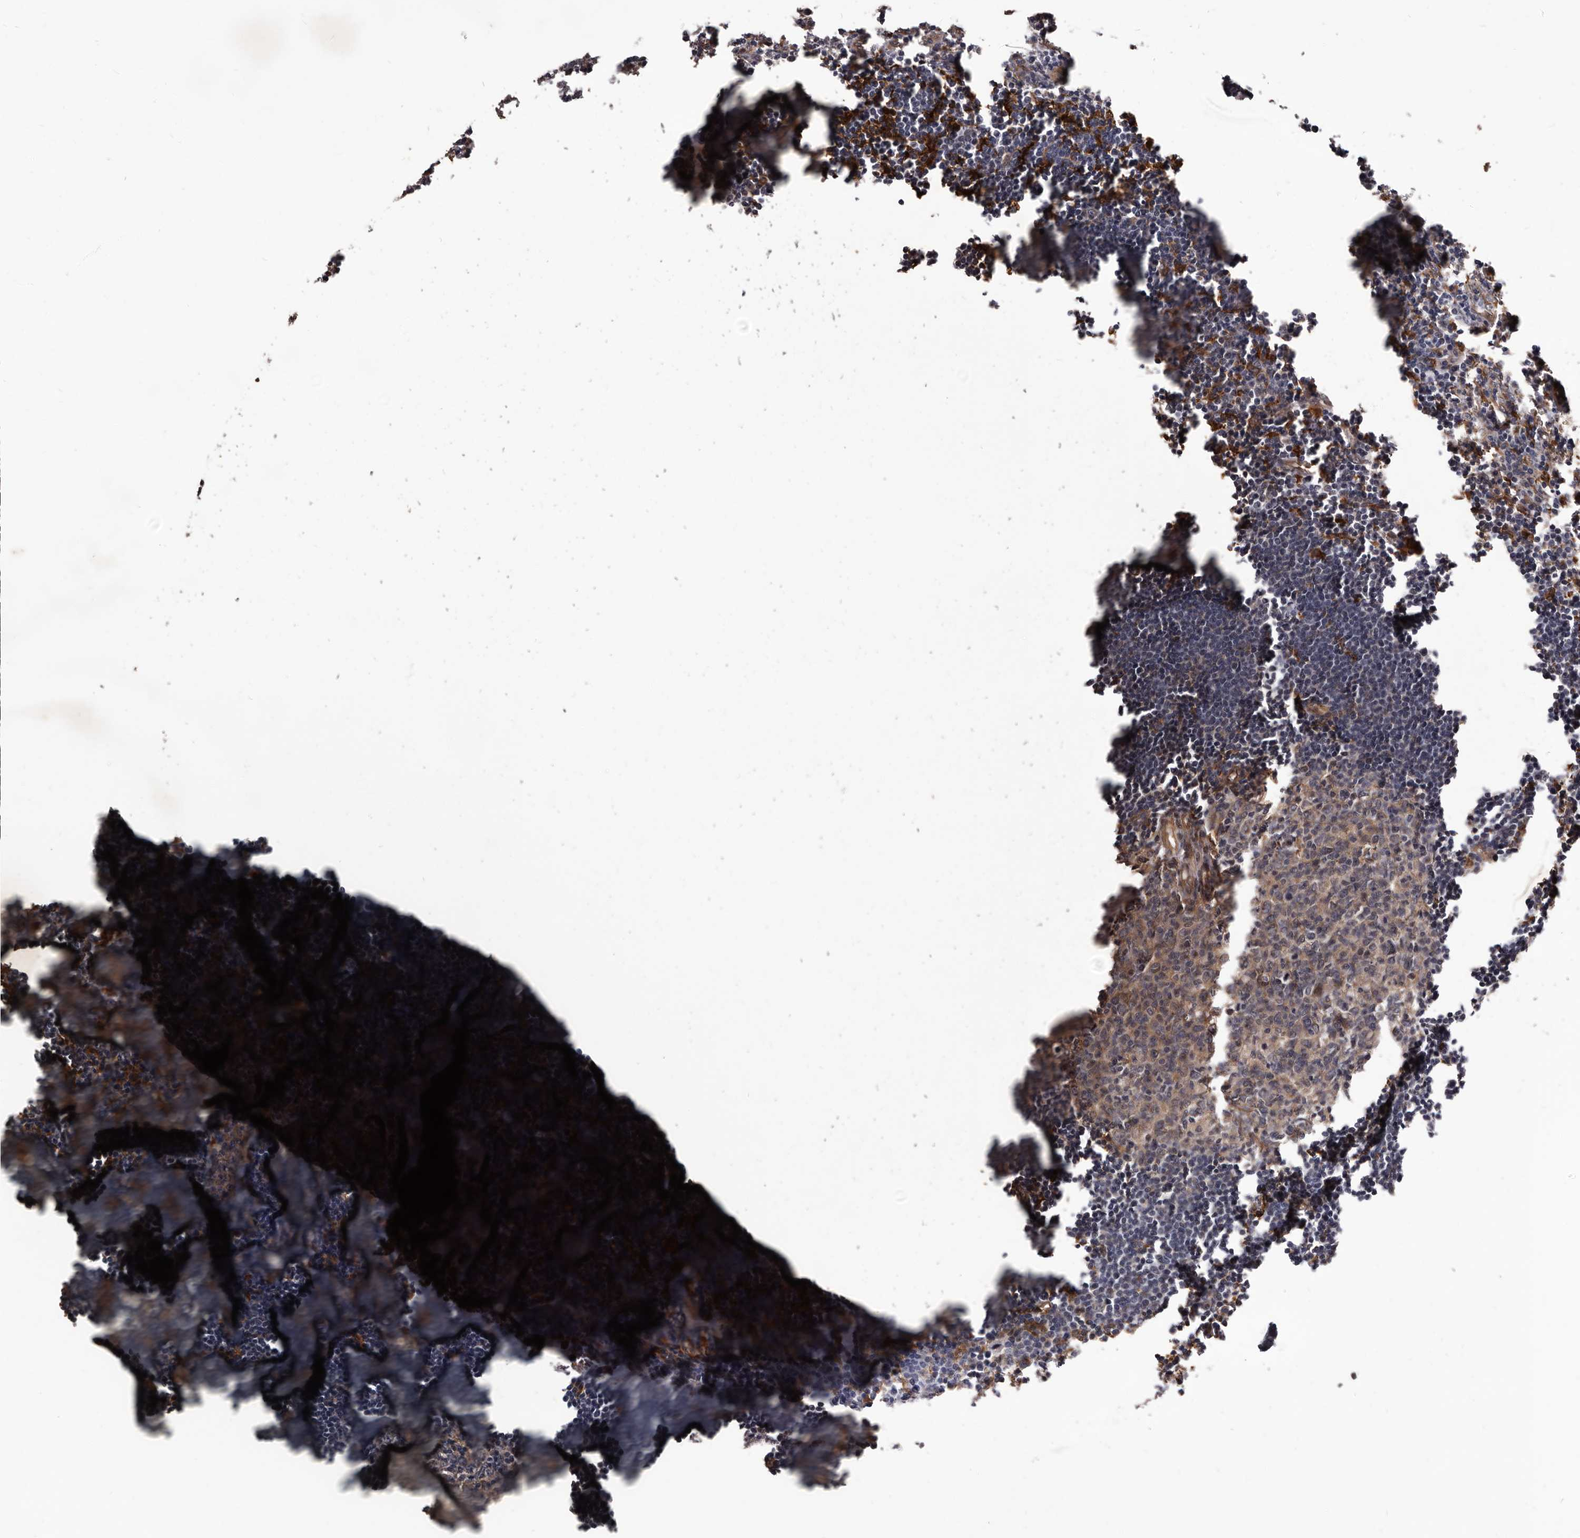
{"staining": {"intensity": "moderate", "quantity": "25%-75%", "location": "cytoplasmic/membranous"}, "tissue": "lymph node", "cell_type": "Germinal center cells", "image_type": "normal", "snomed": [{"axis": "morphology", "description": "Normal tissue, NOS"}, {"axis": "morphology", "description": "Malignant melanoma, Metastatic site"}, {"axis": "topography", "description": "Lymph node"}], "caption": "A medium amount of moderate cytoplasmic/membranous expression is seen in approximately 25%-75% of germinal center cells in unremarkable lymph node.", "gene": "ADAMTS20", "patient": {"sex": "male", "age": 41}}